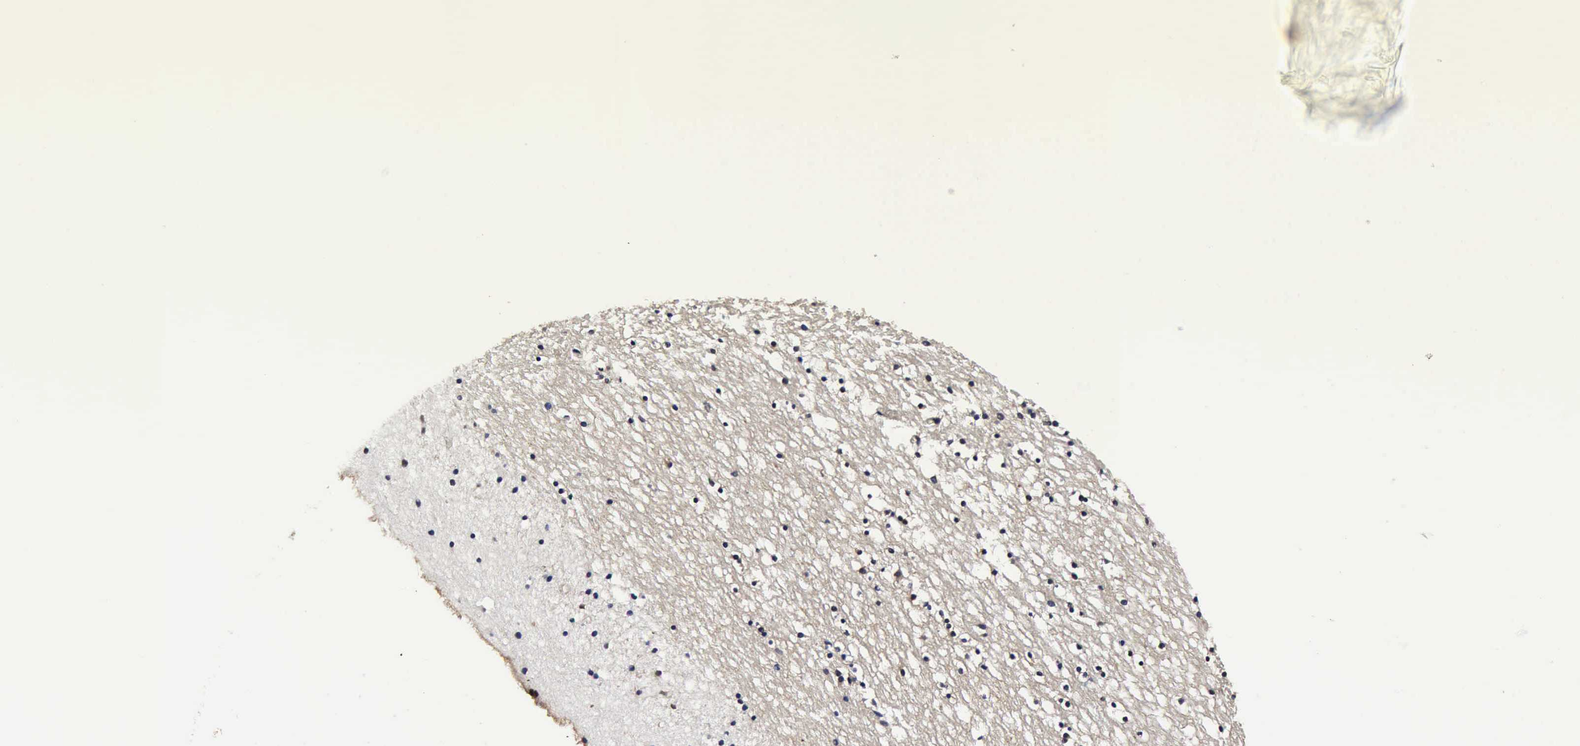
{"staining": {"intensity": "negative", "quantity": "none", "location": "none"}, "tissue": "caudate", "cell_type": "Glial cells", "image_type": "normal", "snomed": [{"axis": "morphology", "description": "Normal tissue, NOS"}, {"axis": "topography", "description": "Lateral ventricle wall"}], "caption": "The immunohistochemistry (IHC) micrograph has no significant positivity in glial cells of caudate. (Stains: DAB IHC with hematoxylin counter stain, Microscopy: brightfield microscopy at high magnification).", "gene": "UBC", "patient": {"sex": "male", "age": 45}}